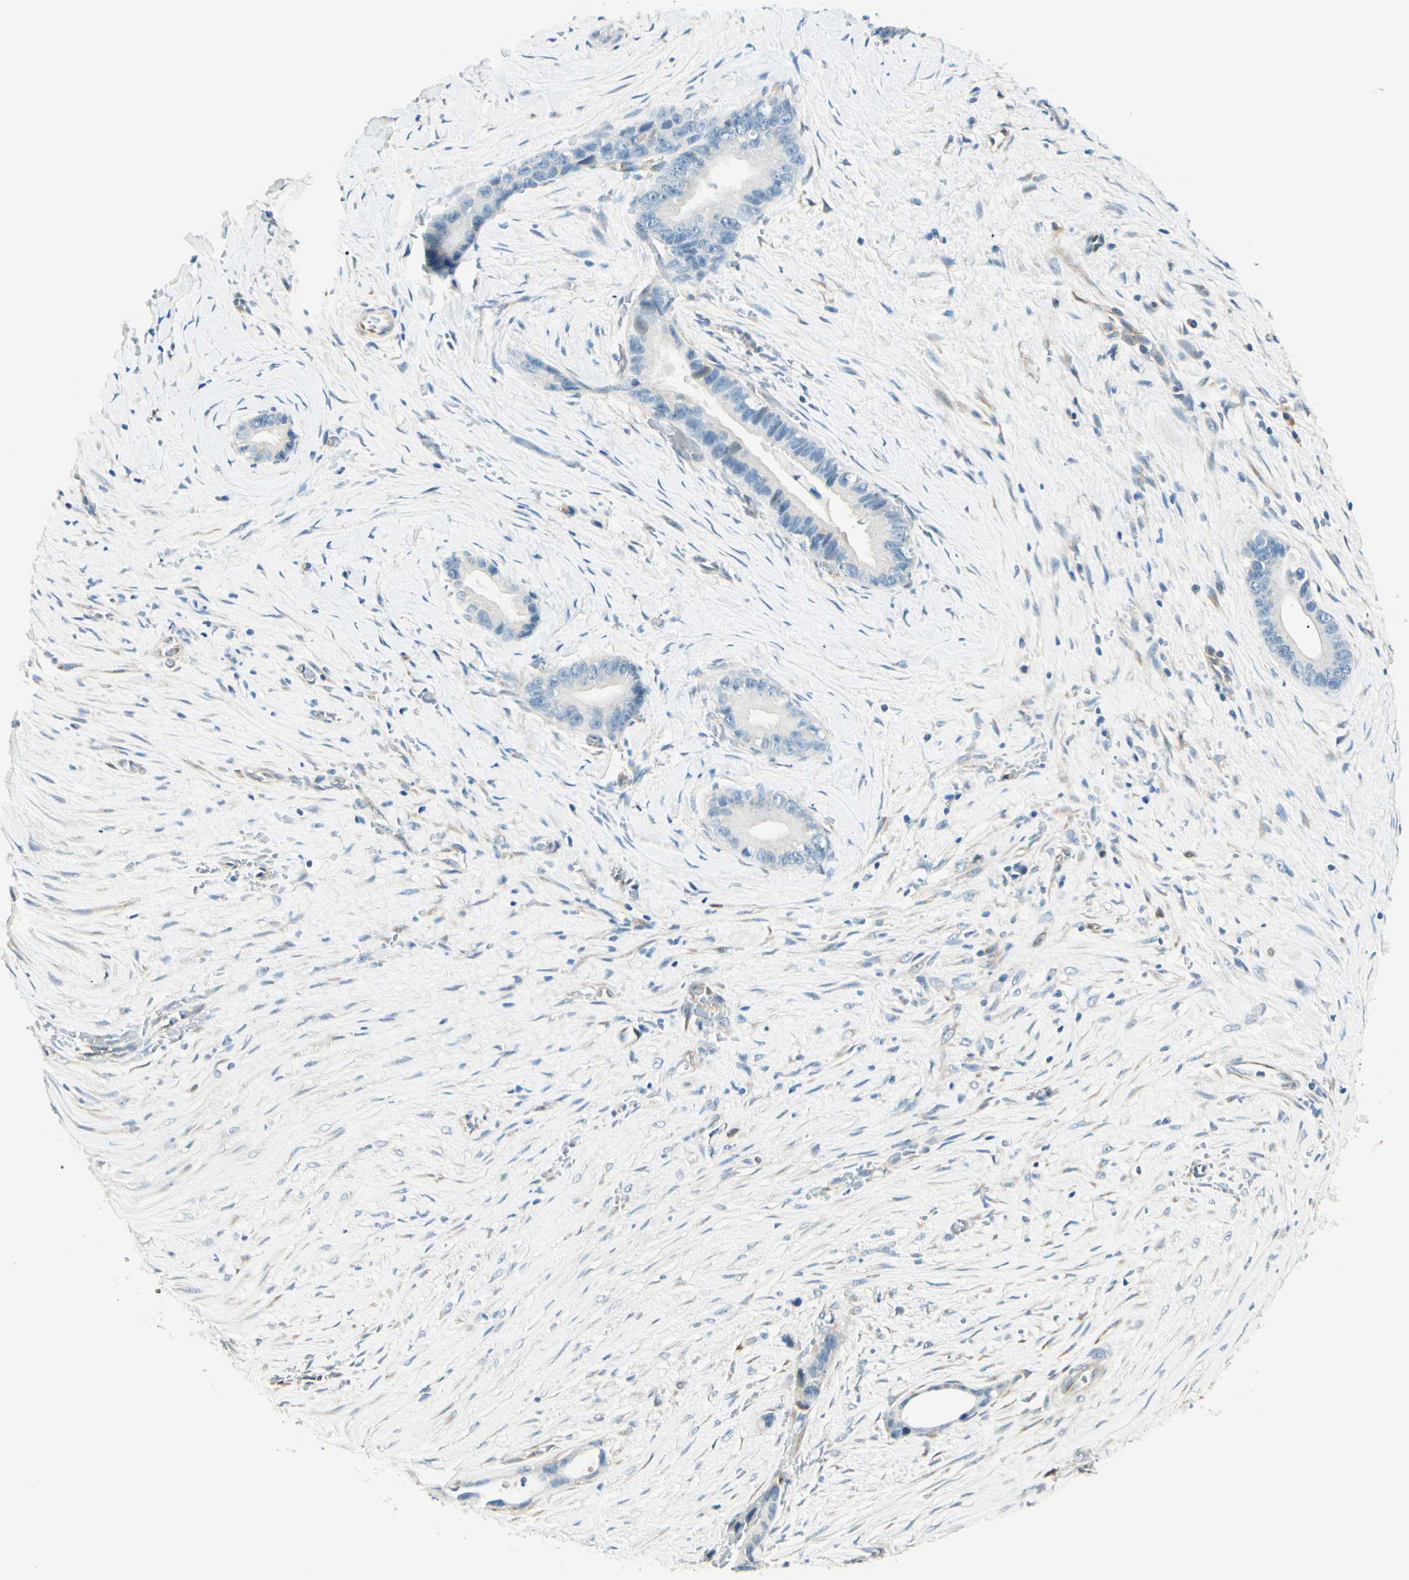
{"staining": {"intensity": "negative", "quantity": "none", "location": "none"}, "tissue": "liver cancer", "cell_type": "Tumor cells", "image_type": "cancer", "snomed": [{"axis": "morphology", "description": "Cholangiocarcinoma"}, {"axis": "topography", "description": "Liver"}], "caption": "High magnification brightfield microscopy of liver cancer stained with DAB (brown) and counterstained with hematoxylin (blue): tumor cells show no significant expression. Nuclei are stained in blue.", "gene": "TAOK2", "patient": {"sex": "female", "age": 55}}